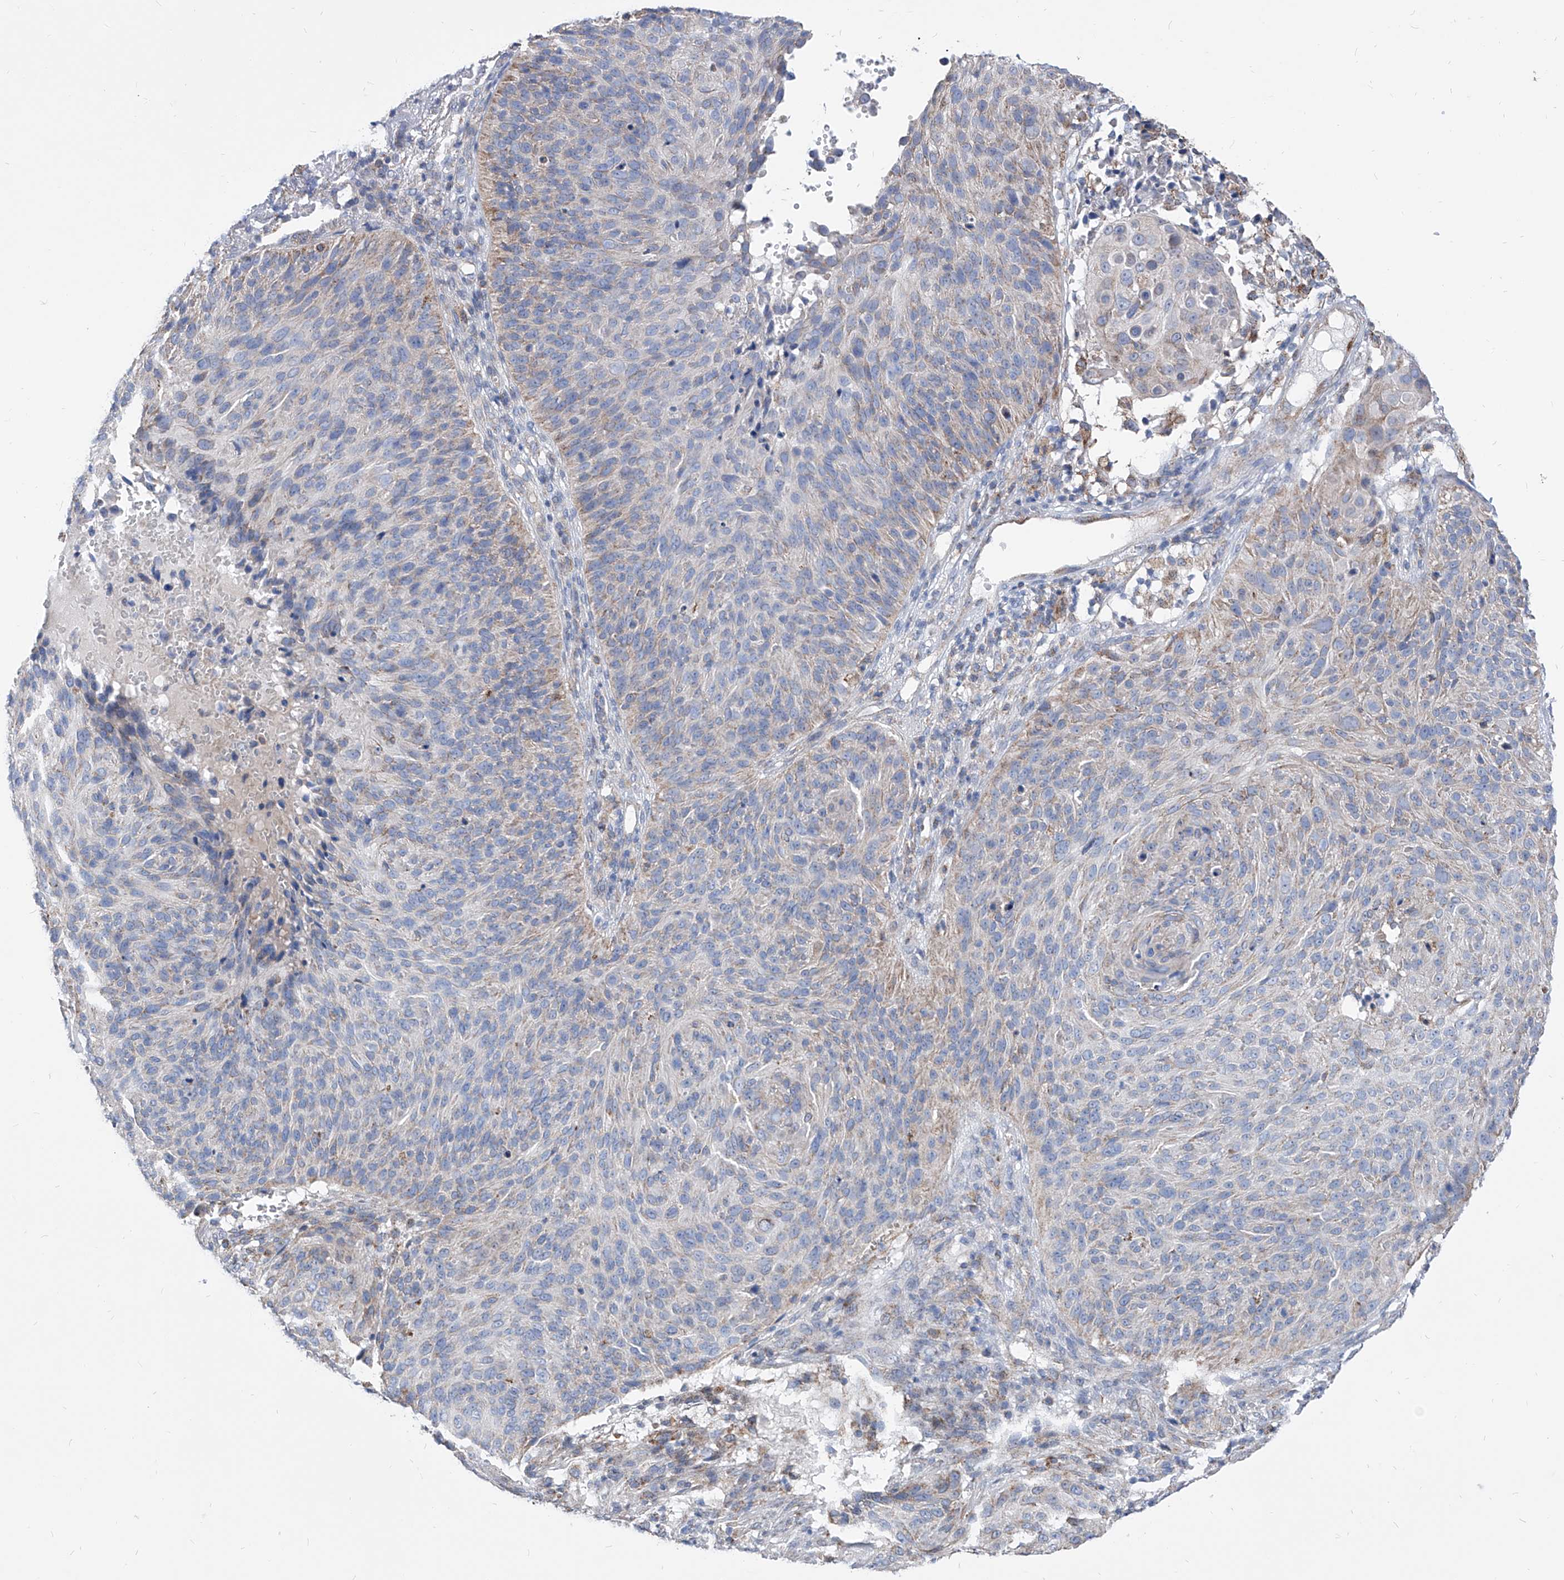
{"staining": {"intensity": "negative", "quantity": "none", "location": "none"}, "tissue": "cervical cancer", "cell_type": "Tumor cells", "image_type": "cancer", "snomed": [{"axis": "morphology", "description": "Squamous cell carcinoma, NOS"}, {"axis": "topography", "description": "Cervix"}], "caption": "An image of cervical cancer (squamous cell carcinoma) stained for a protein shows no brown staining in tumor cells. Nuclei are stained in blue.", "gene": "AGPS", "patient": {"sex": "female", "age": 74}}